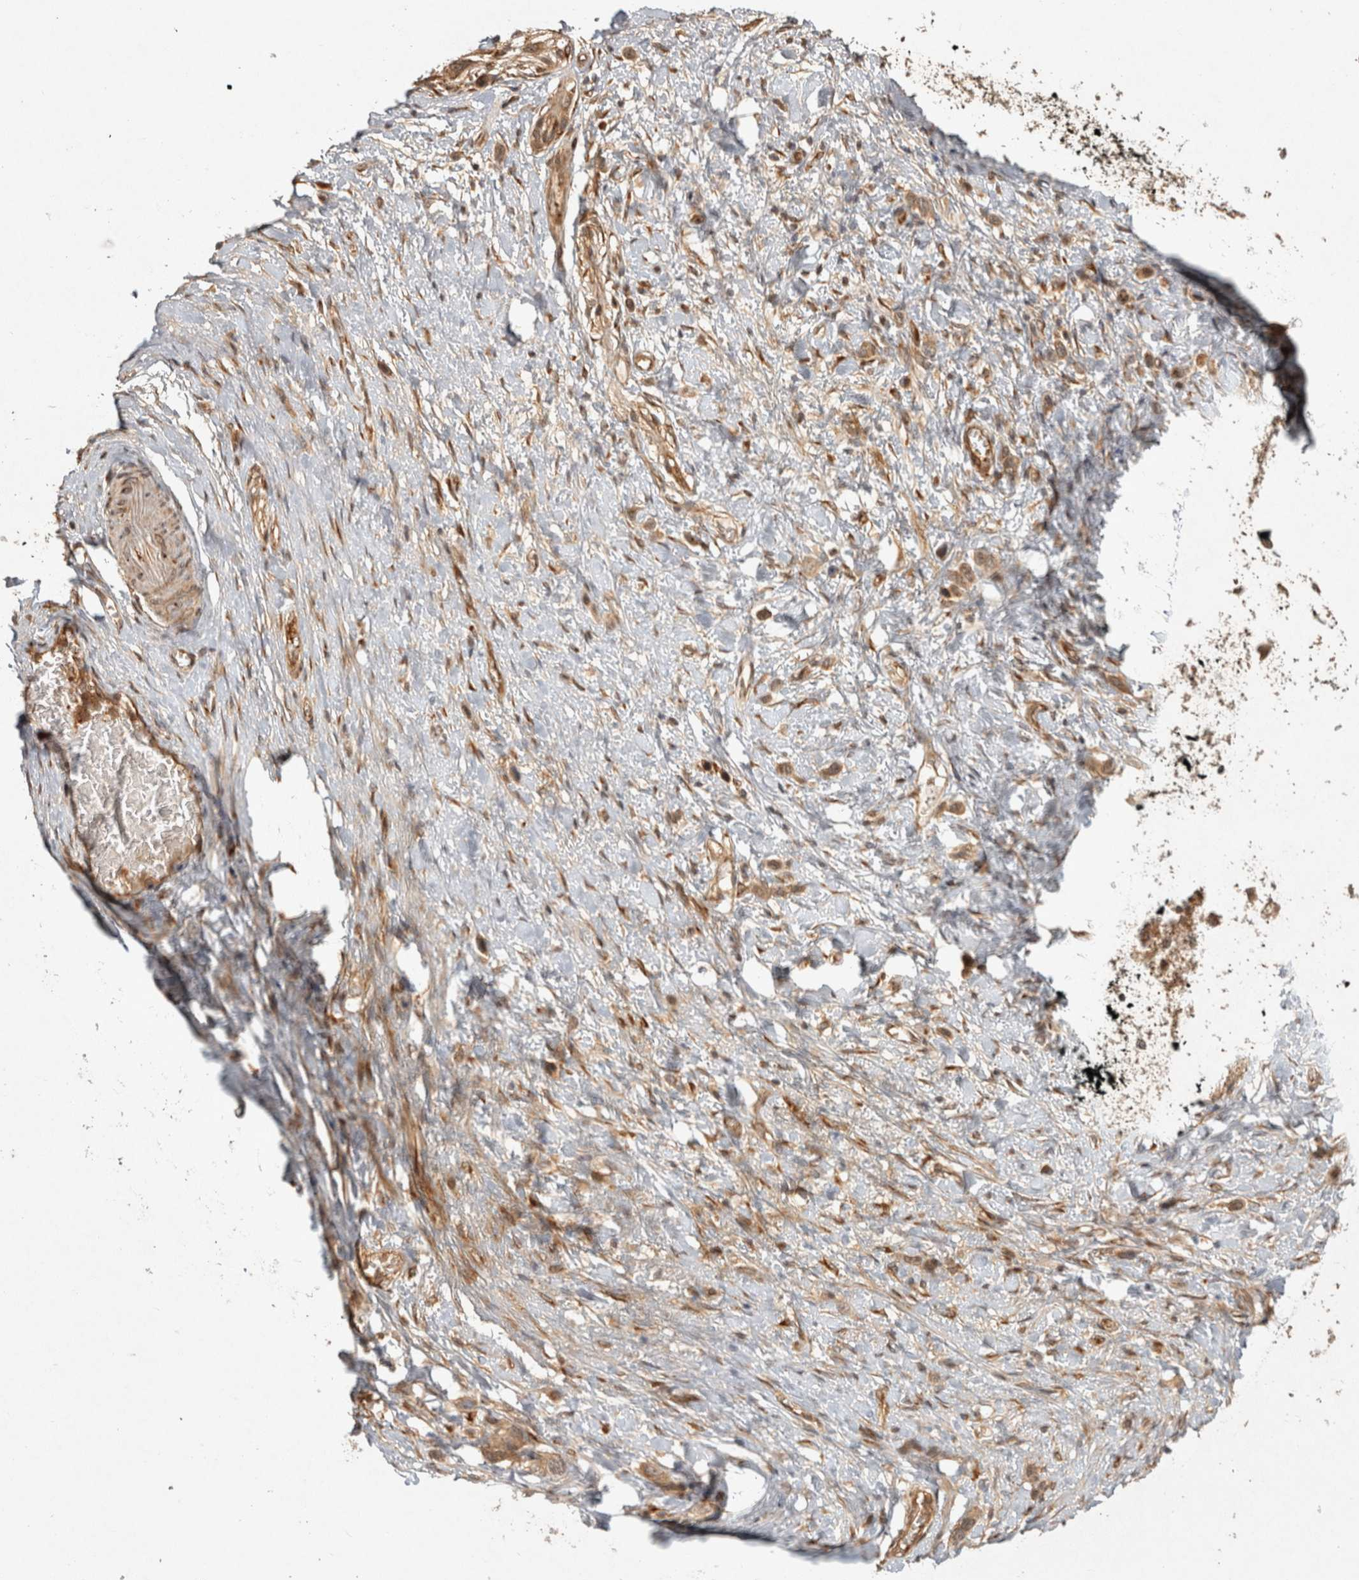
{"staining": {"intensity": "moderate", "quantity": ">75%", "location": "cytoplasmic/membranous"}, "tissue": "stomach cancer", "cell_type": "Tumor cells", "image_type": "cancer", "snomed": [{"axis": "morphology", "description": "Adenocarcinoma, NOS"}, {"axis": "topography", "description": "Stomach"}], "caption": "The histopathology image demonstrates staining of adenocarcinoma (stomach), revealing moderate cytoplasmic/membranous protein staining (brown color) within tumor cells. The staining was performed using DAB, with brown indicating positive protein expression. Nuclei are stained blue with hematoxylin.", "gene": "CAMSAP2", "patient": {"sex": "female", "age": 65}}